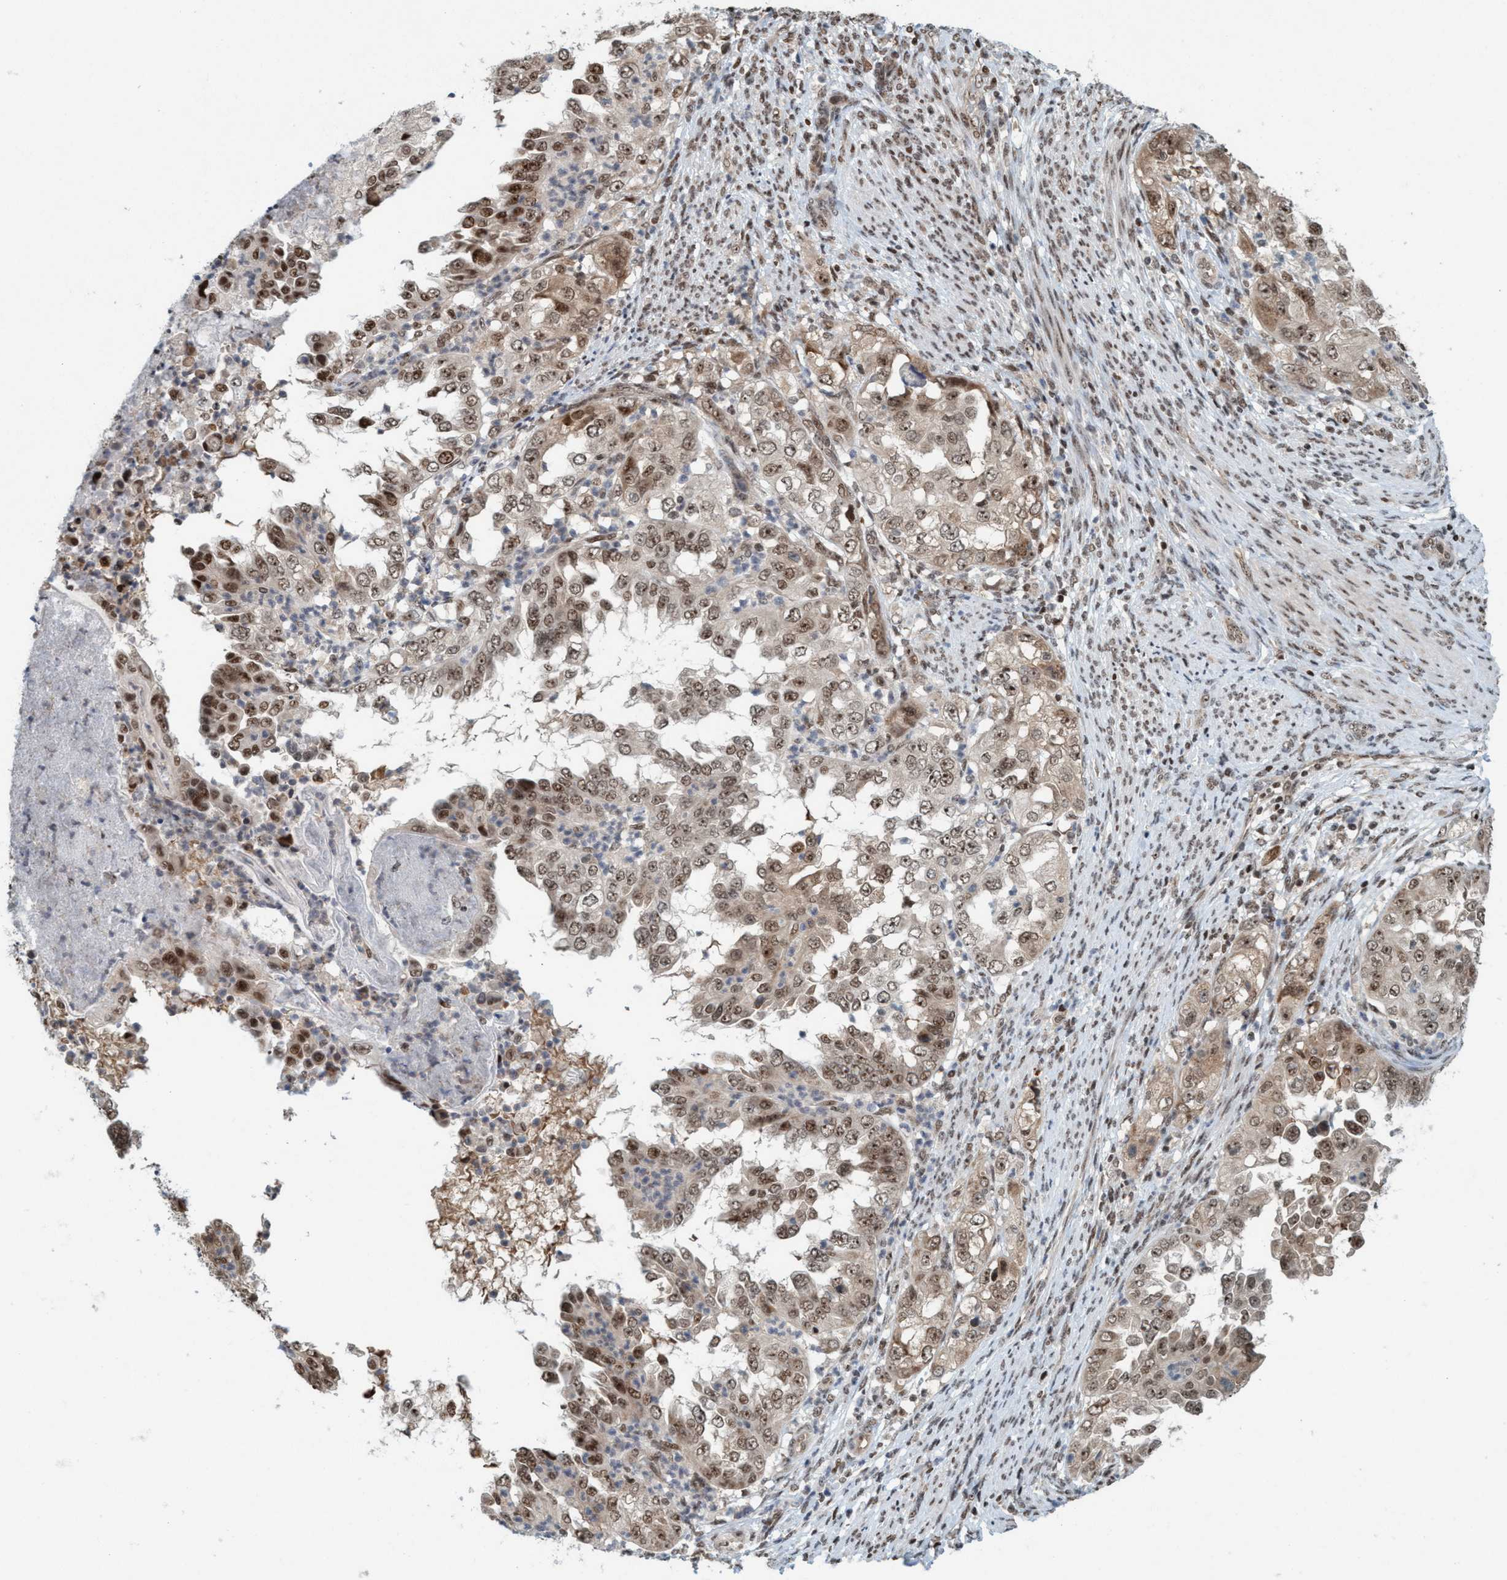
{"staining": {"intensity": "moderate", "quantity": ">75%", "location": "nuclear"}, "tissue": "endometrial cancer", "cell_type": "Tumor cells", "image_type": "cancer", "snomed": [{"axis": "morphology", "description": "Adenocarcinoma, NOS"}, {"axis": "topography", "description": "Endometrium"}], "caption": "A medium amount of moderate nuclear staining is appreciated in approximately >75% of tumor cells in endometrial cancer (adenocarcinoma) tissue.", "gene": "SMCR8", "patient": {"sex": "female", "age": 85}}